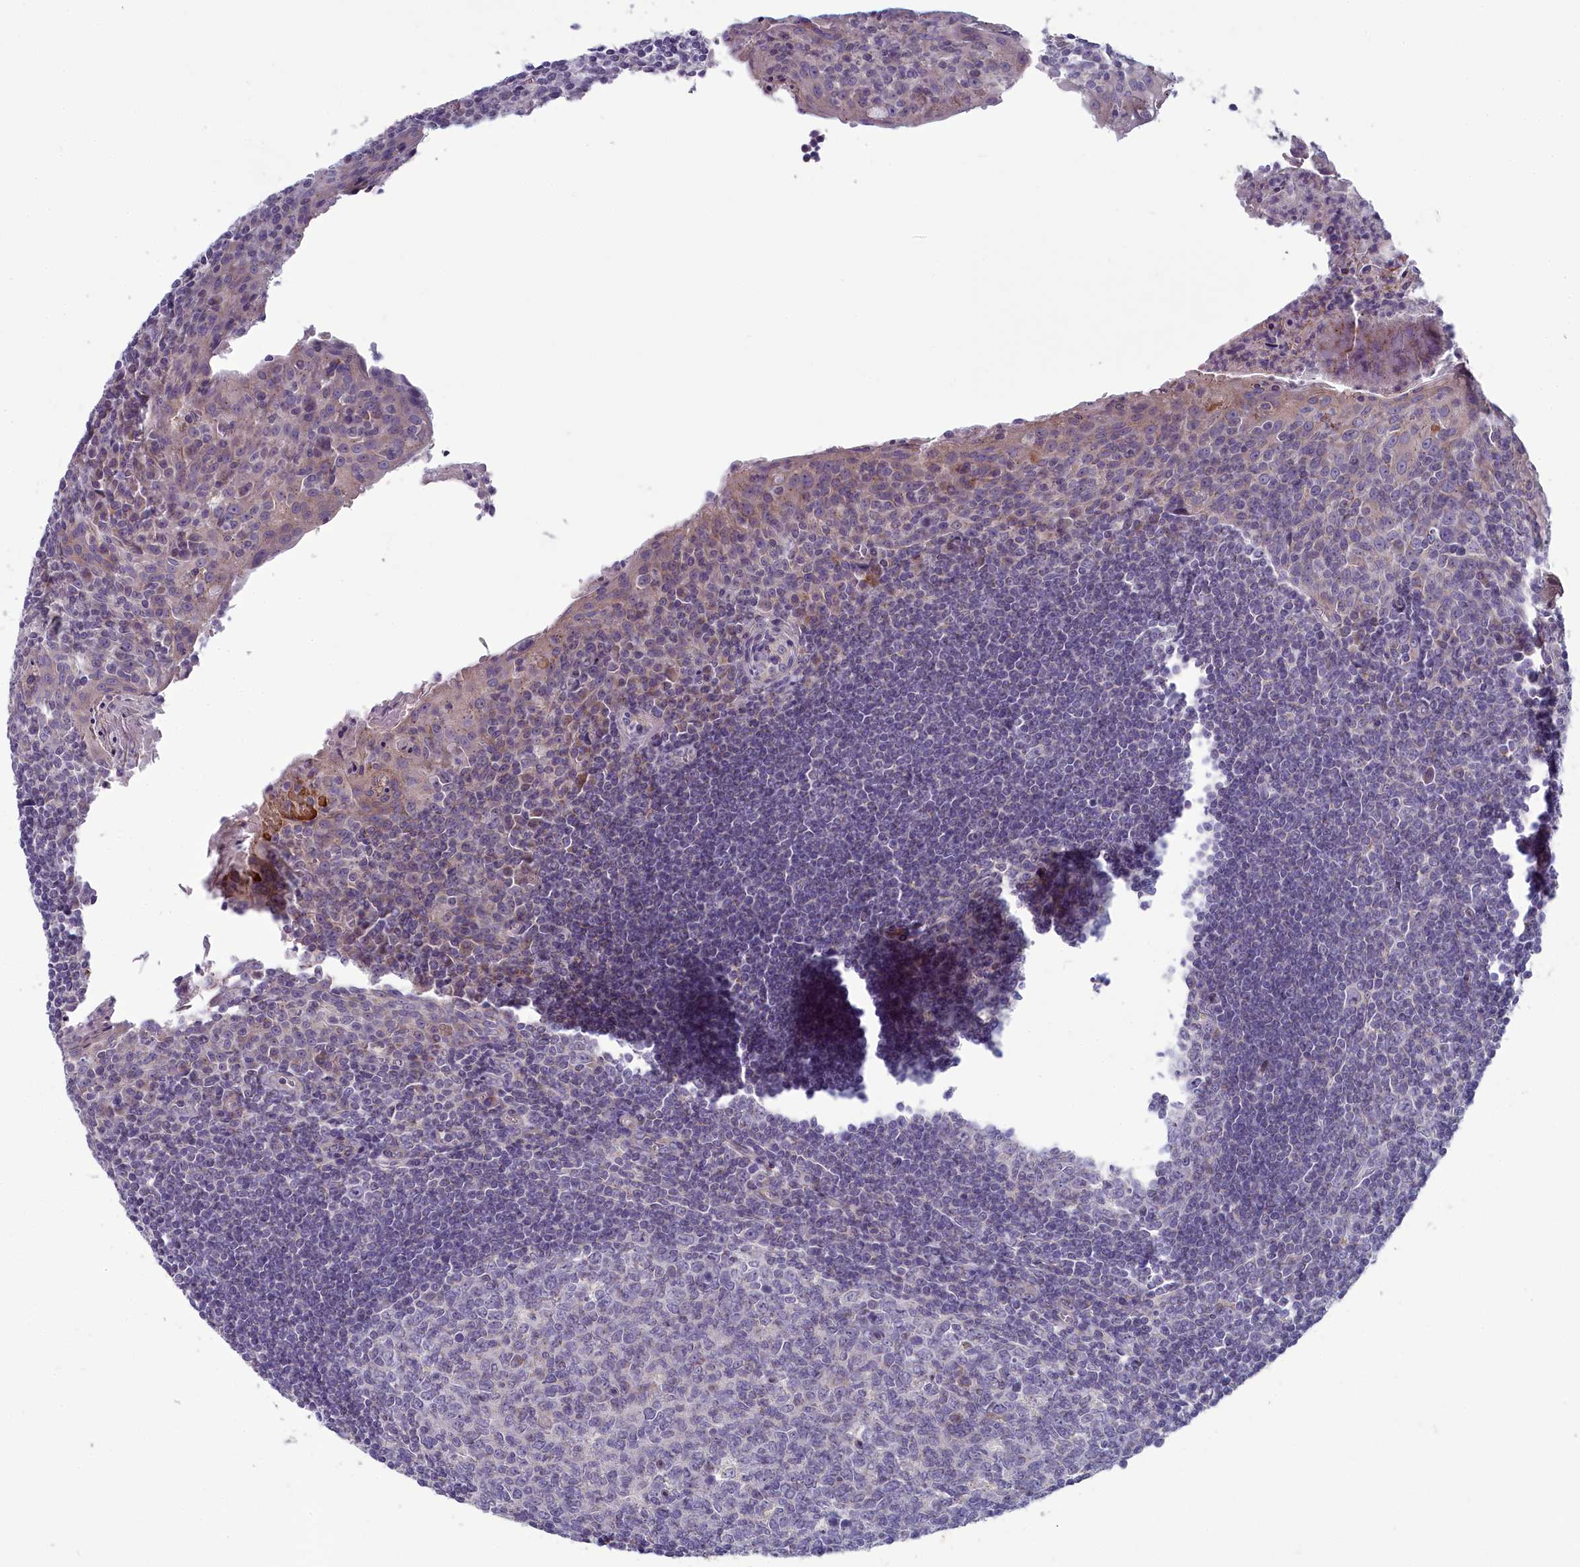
{"staining": {"intensity": "negative", "quantity": "none", "location": "none"}, "tissue": "tonsil", "cell_type": "Germinal center cells", "image_type": "normal", "snomed": [{"axis": "morphology", "description": "Normal tissue, NOS"}, {"axis": "topography", "description": "Tonsil"}], "caption": "This is an IHC histopathology image of unremarkable human tonsil. There is no positivity in germinal center cells.", "gene": "INSYN2A", "patient": {"sex": "male", "age": 27}}